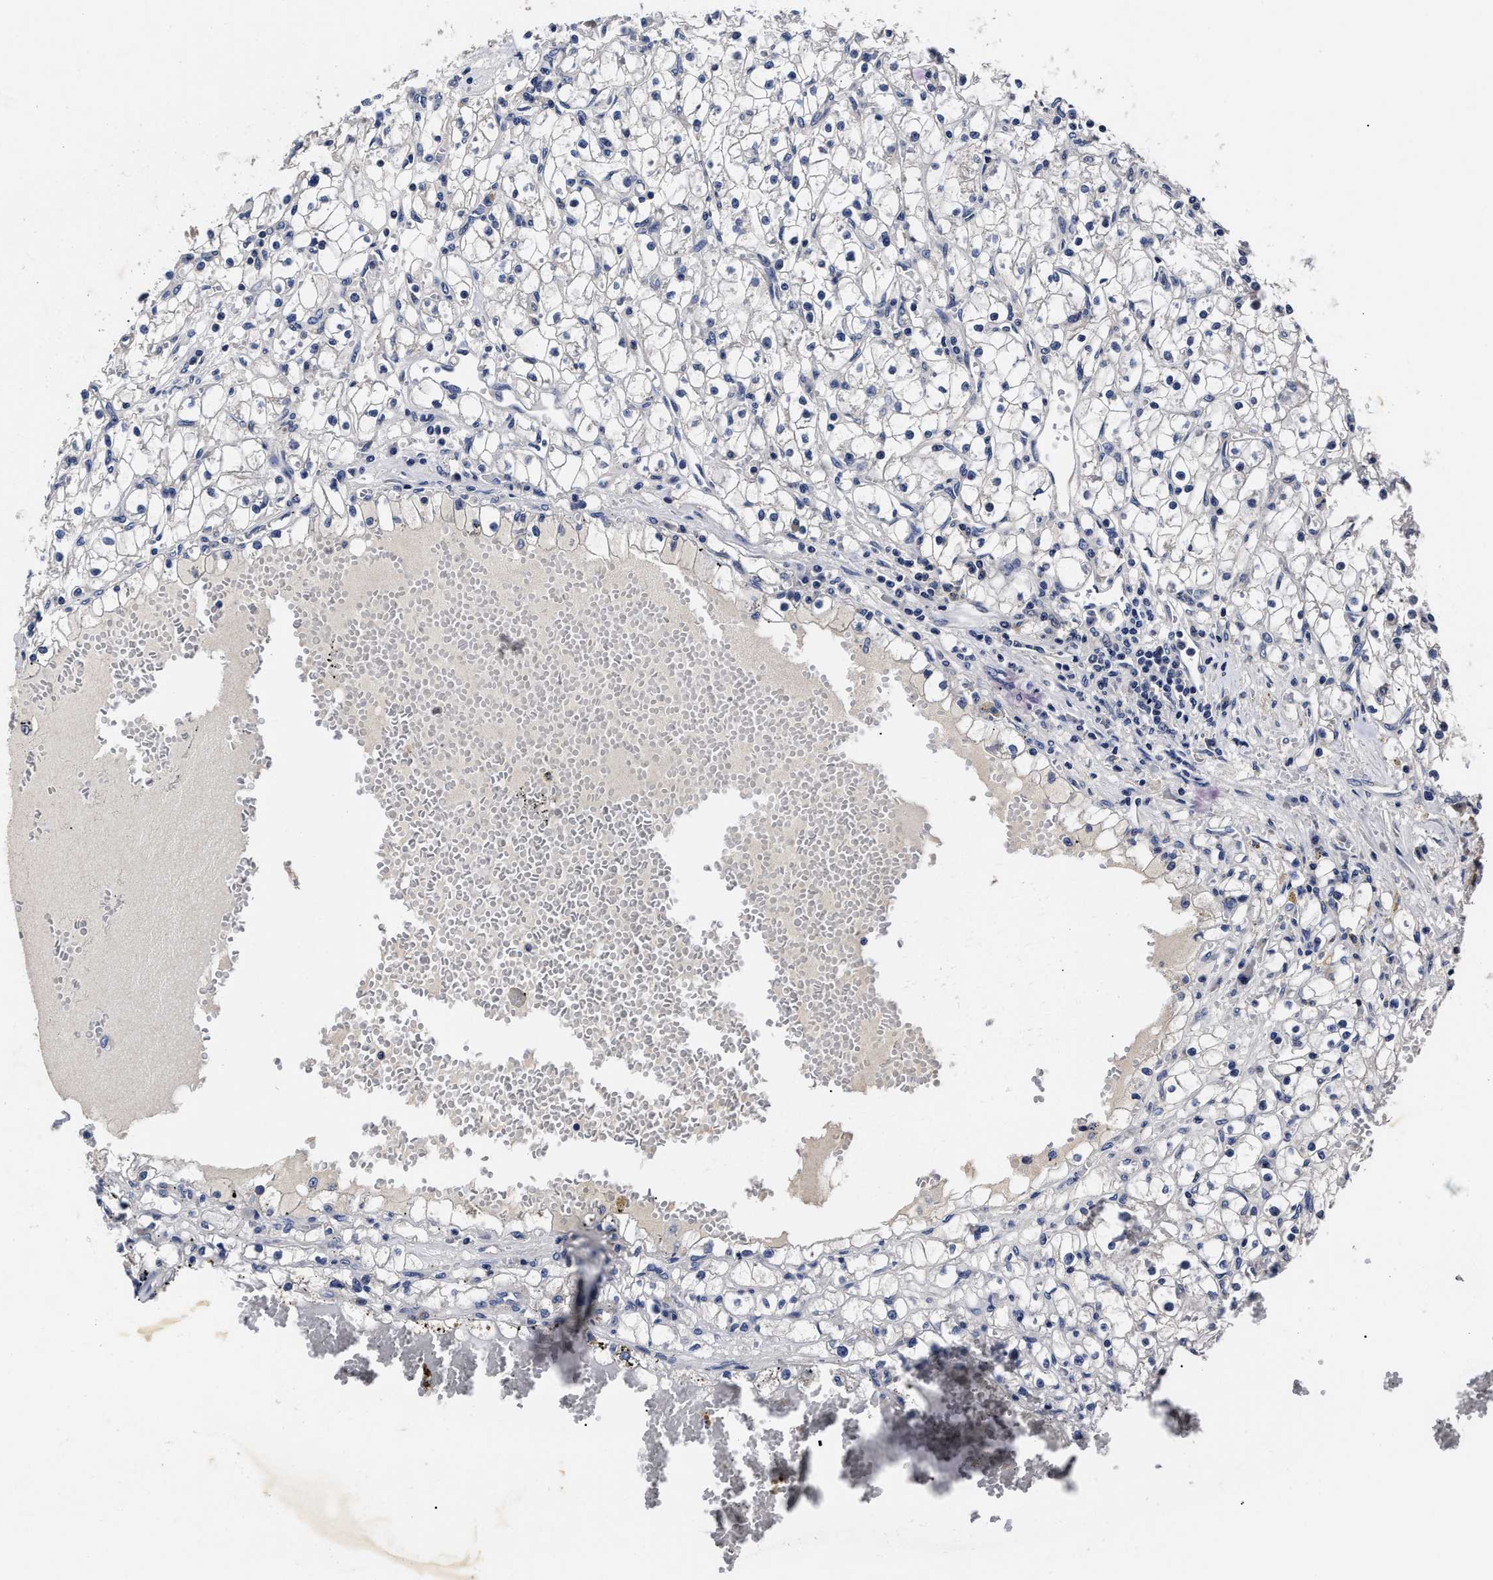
{"staining": {"intensity": "negative", "quantity": "none", "location": "none"}, "tissue": "renal cancer", "cell_type": "Tumor cells", "image_type": "cancer", "snomed": [{"axis": "morphology", "description": "Adenocarcinoma, NOS"}, {"axis": "topography", "description": "Kidney"}], "caption": "Adenocarcinoma (renal) stained for a protein using immunohistochemistry shows no positivity tumor cells.", "gene": "OLFML2A", "patient": {"sex": "male", "age": 56}}